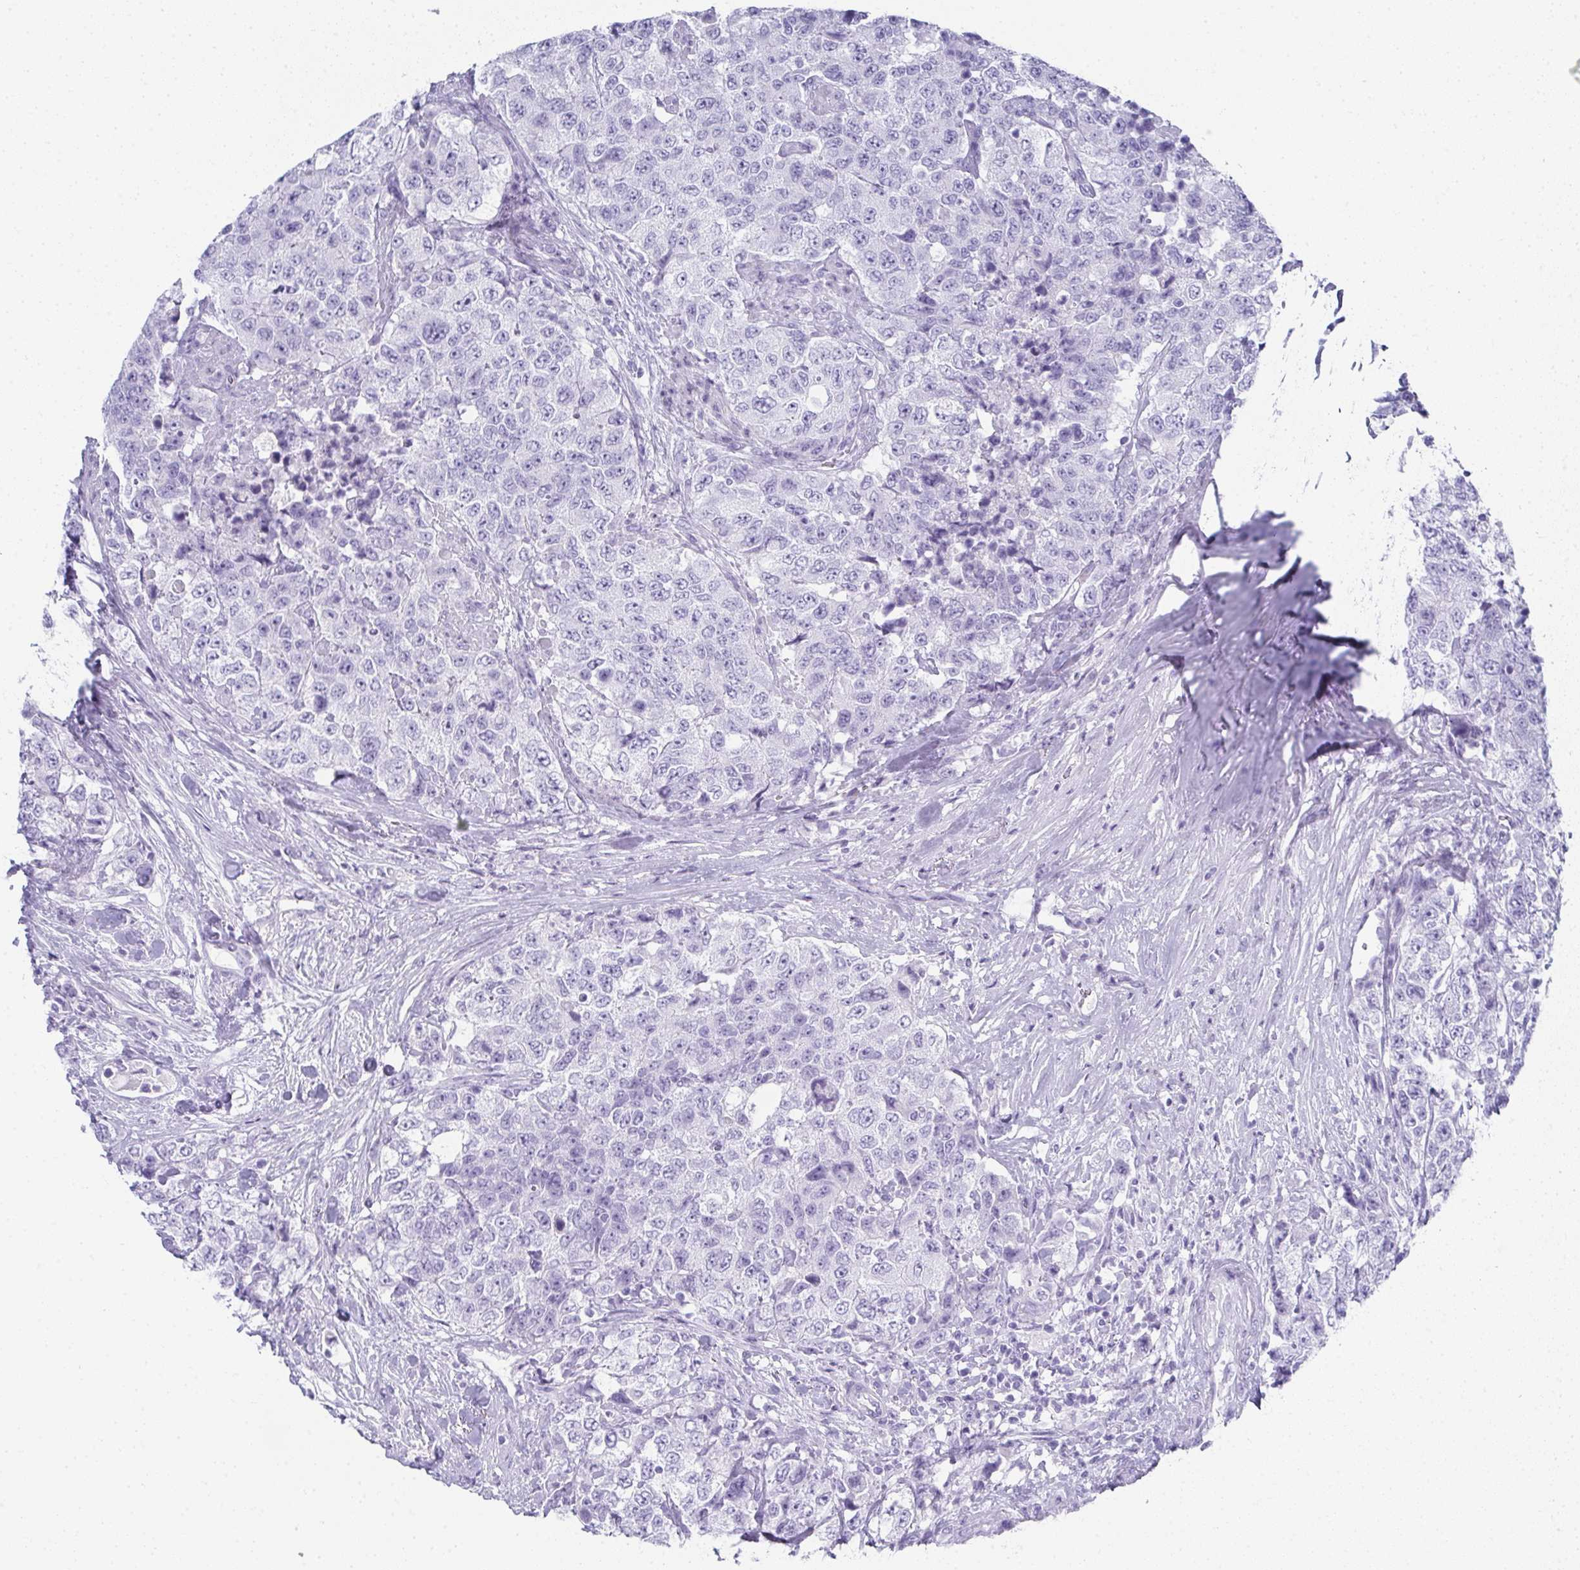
{"staining": {"intensity": "negative", "quantity": "none", "location": "none"}, "tissue": "urothelial cancer", "cell_type": "Tumor cells", "image_type": "cancer", "snomed": [{"axis": "morphology", "description": "Urothelial carcinoma, High grade"}, {"axis": "topography", "description": "Urinary bladder"}], "caption": "There is no significant positivity in tumor cells of urothelial cancer. (DAB (3,3'-diaminobenzidine) immunohistochemistry visualized using brightfield microscopy, high magnification).", "gene": "SYCP1", "patient": {"sex": "female", "age": 78}}